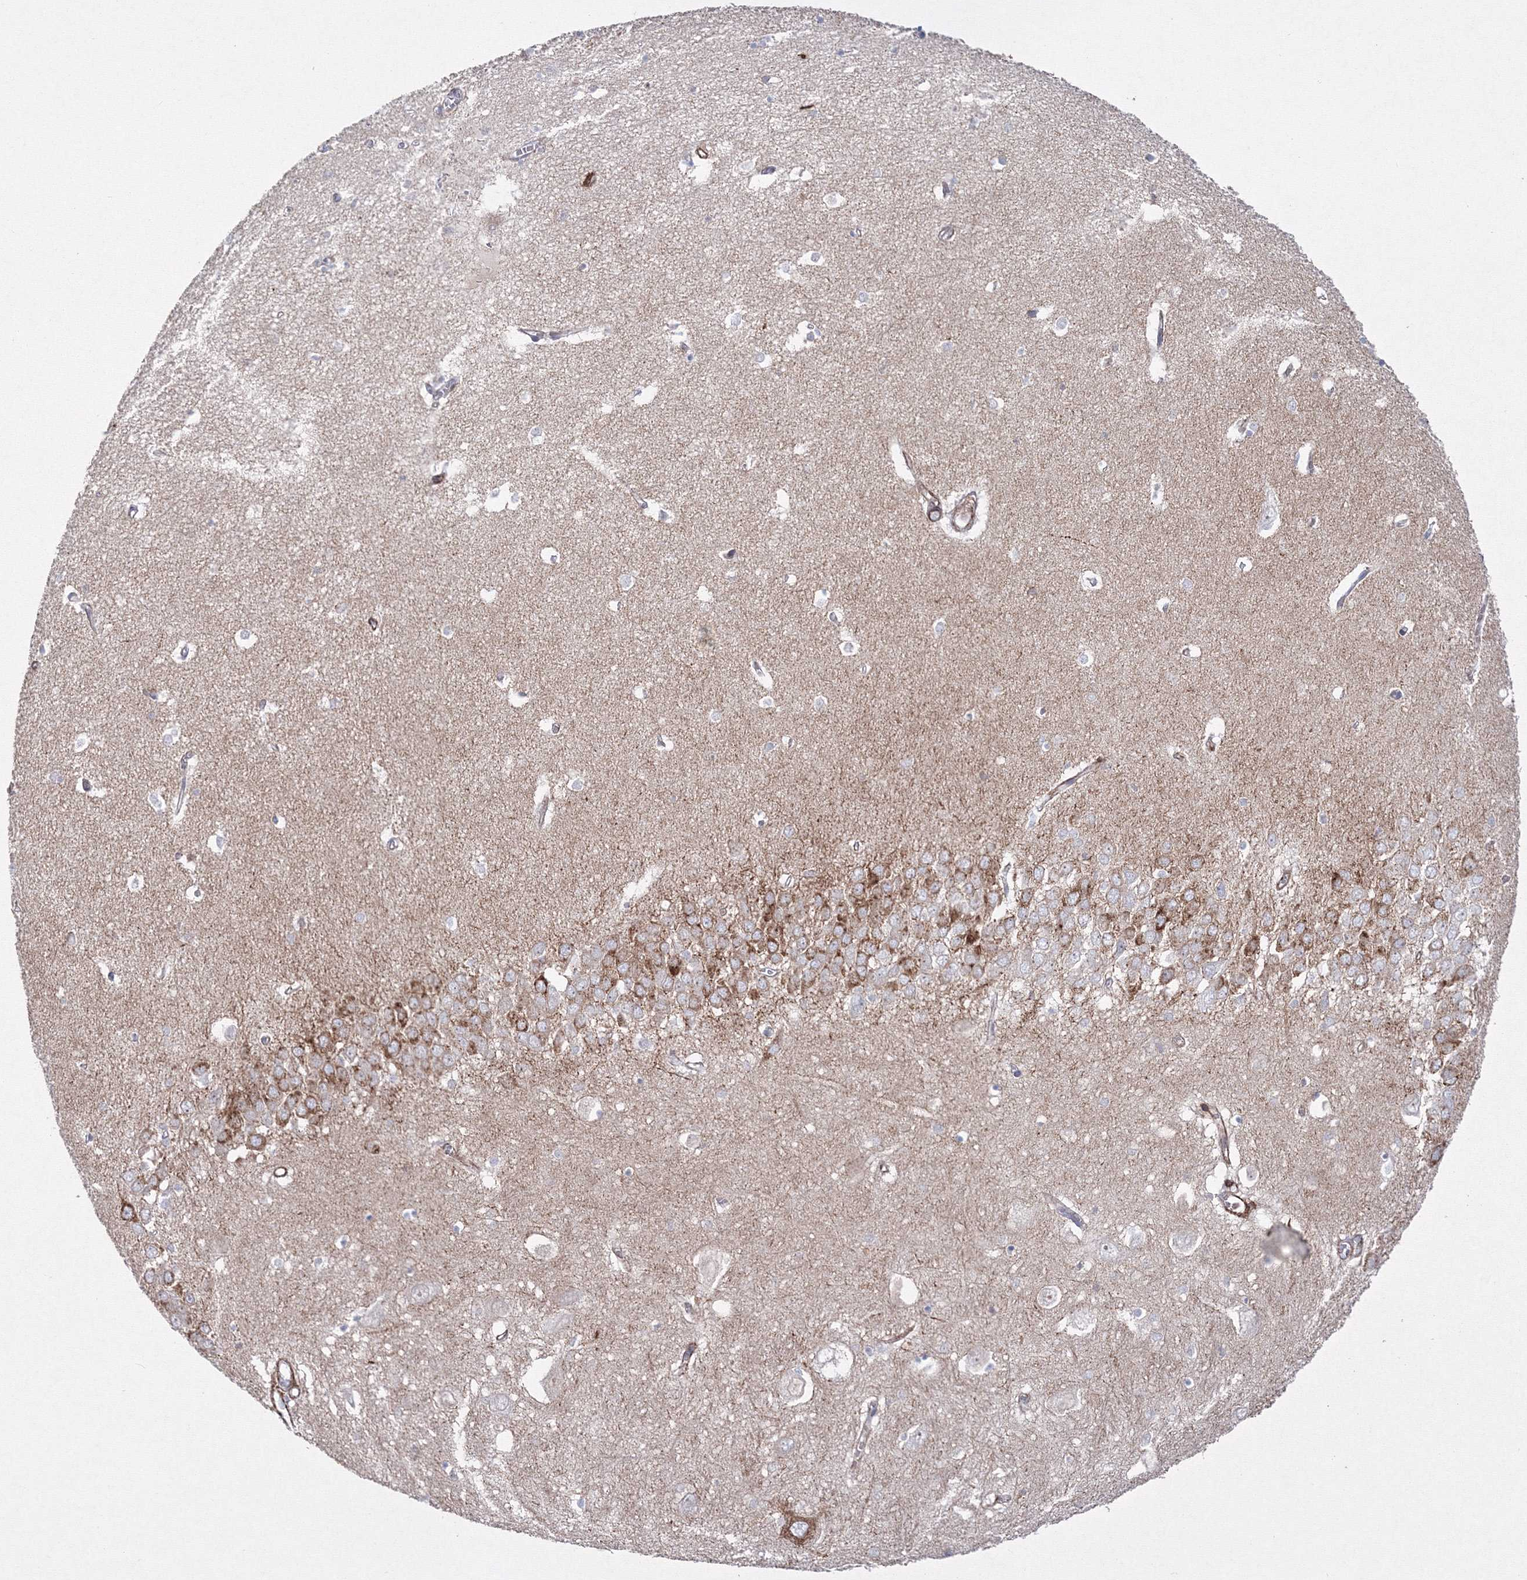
{"staining": {"intensity": "negative", "quantity": "none", "location": "none"}, "tissue": "hippocampus", "cell_type": "Glial cells", "image_type": "normal", "snomed": [{"axis": "morphology", "description": "Normal tissue, NOS"}, {"axis": "topography", "description": "Hippocampus"}], "caption": "A histopathology image of human hippocampus is negative for staining in glial cells. (Stains: DAB (3,3'-diaminobenzidine) immunohistochemistry (IHC) with hematoxylin counter stain, Microscopy: brightfield microscopy at high magnification).", "gene": "GPR82", "patient": {"sex": "female", "age": 64}}